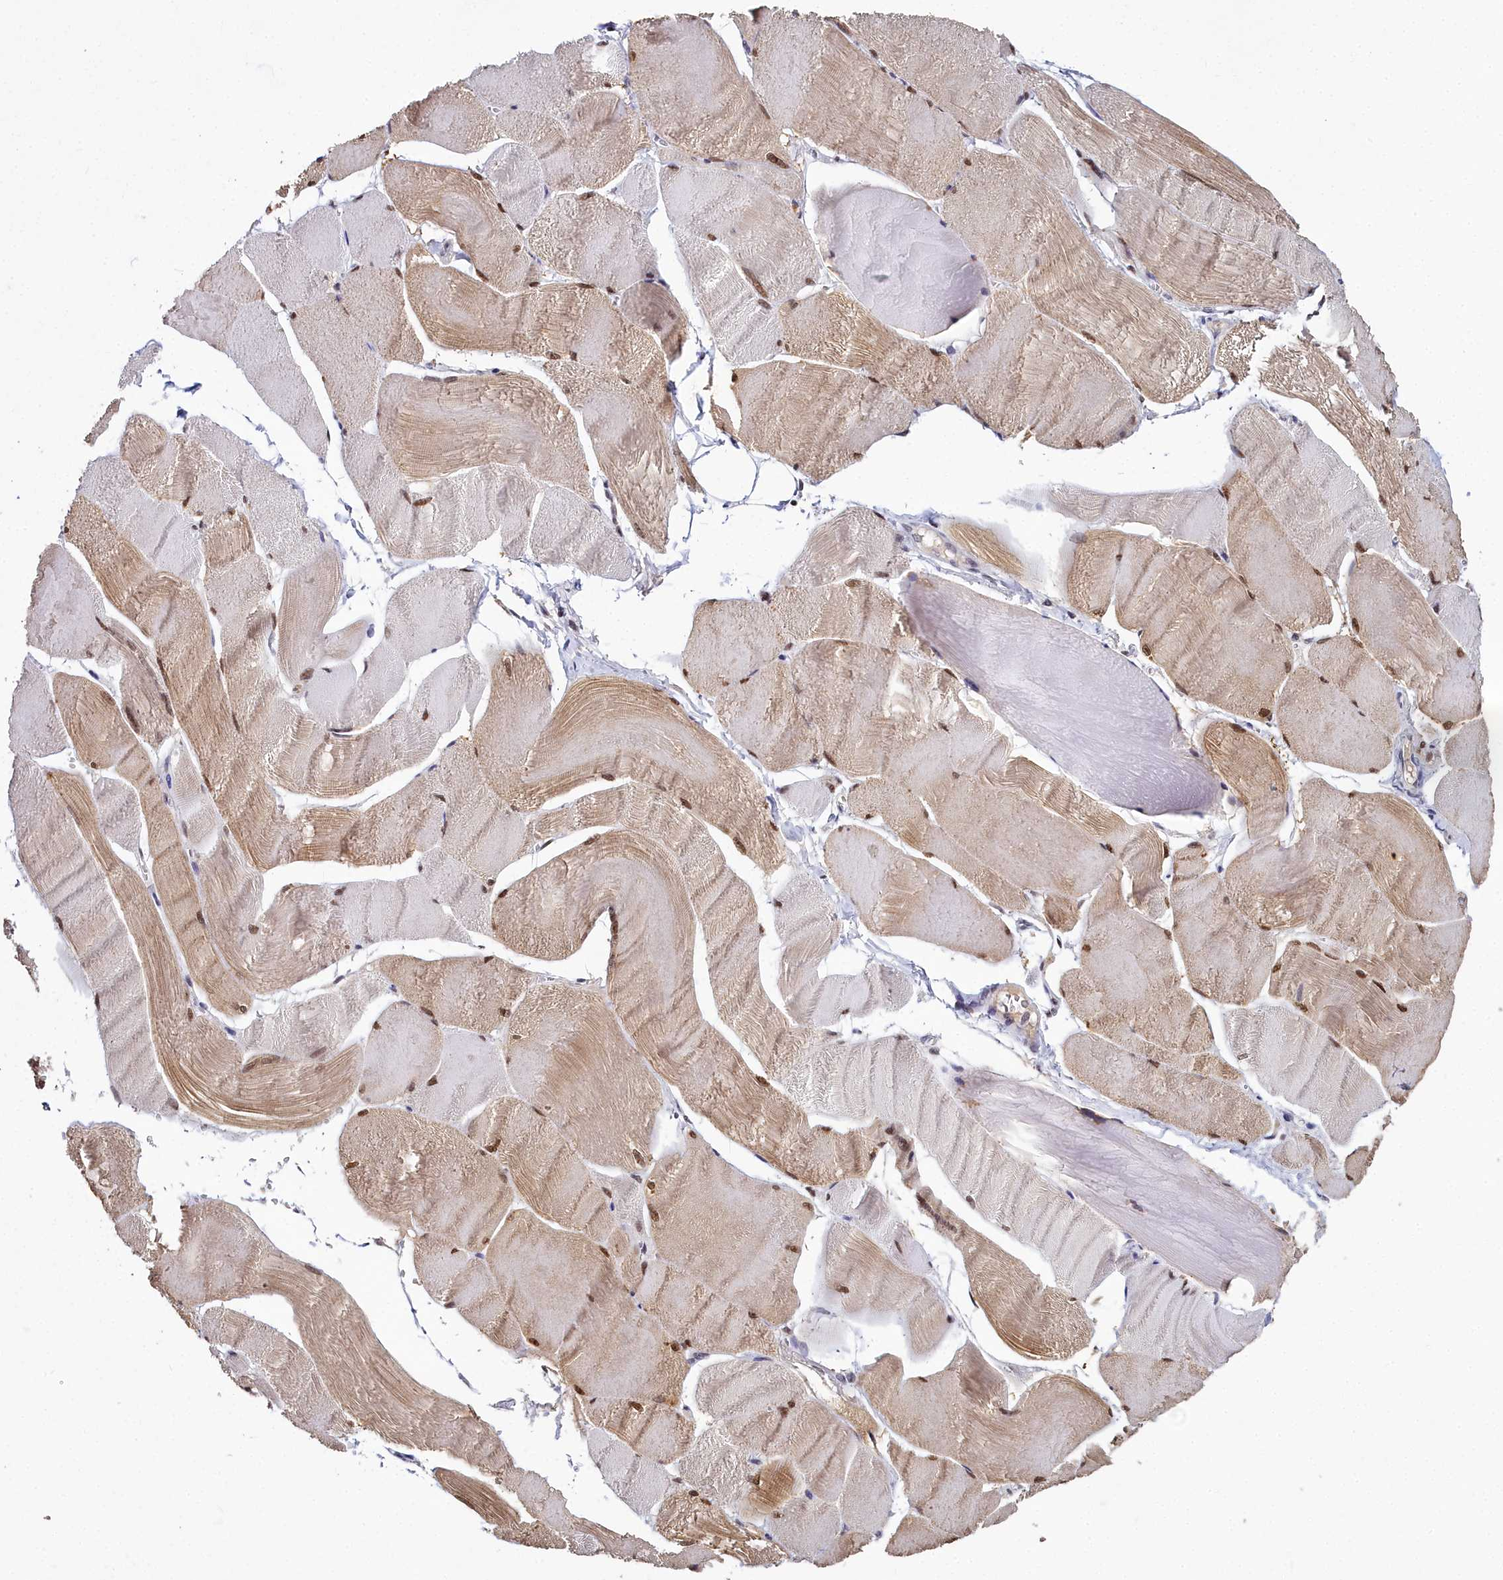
{"staining": {"intensity": "moderate", "quantity": "25%-75%", "location": "cytoplasmic/membranous,nuclear"}, "tissue": "skeletal muscle", "cell_type": "Myocytes", "image_type": "normal", "snomed": [{"axis": "morphology", "description": "Normal tissue, NOS"}, {"axis": "morphology", "description": "Basal cell carcinoma"}, {"axis": "topography", "description": "Skeletal muscle"}], "caption": "A micrograph showing moderate cytoplasmic/membranous,nuclear positivity in about 25%-75% of myocytes in normal skeletal muscle, as visualized by brown immunohistochemical staining.", "gene": "CCDC97", "patient": {"sex": "female", "age": 64}}